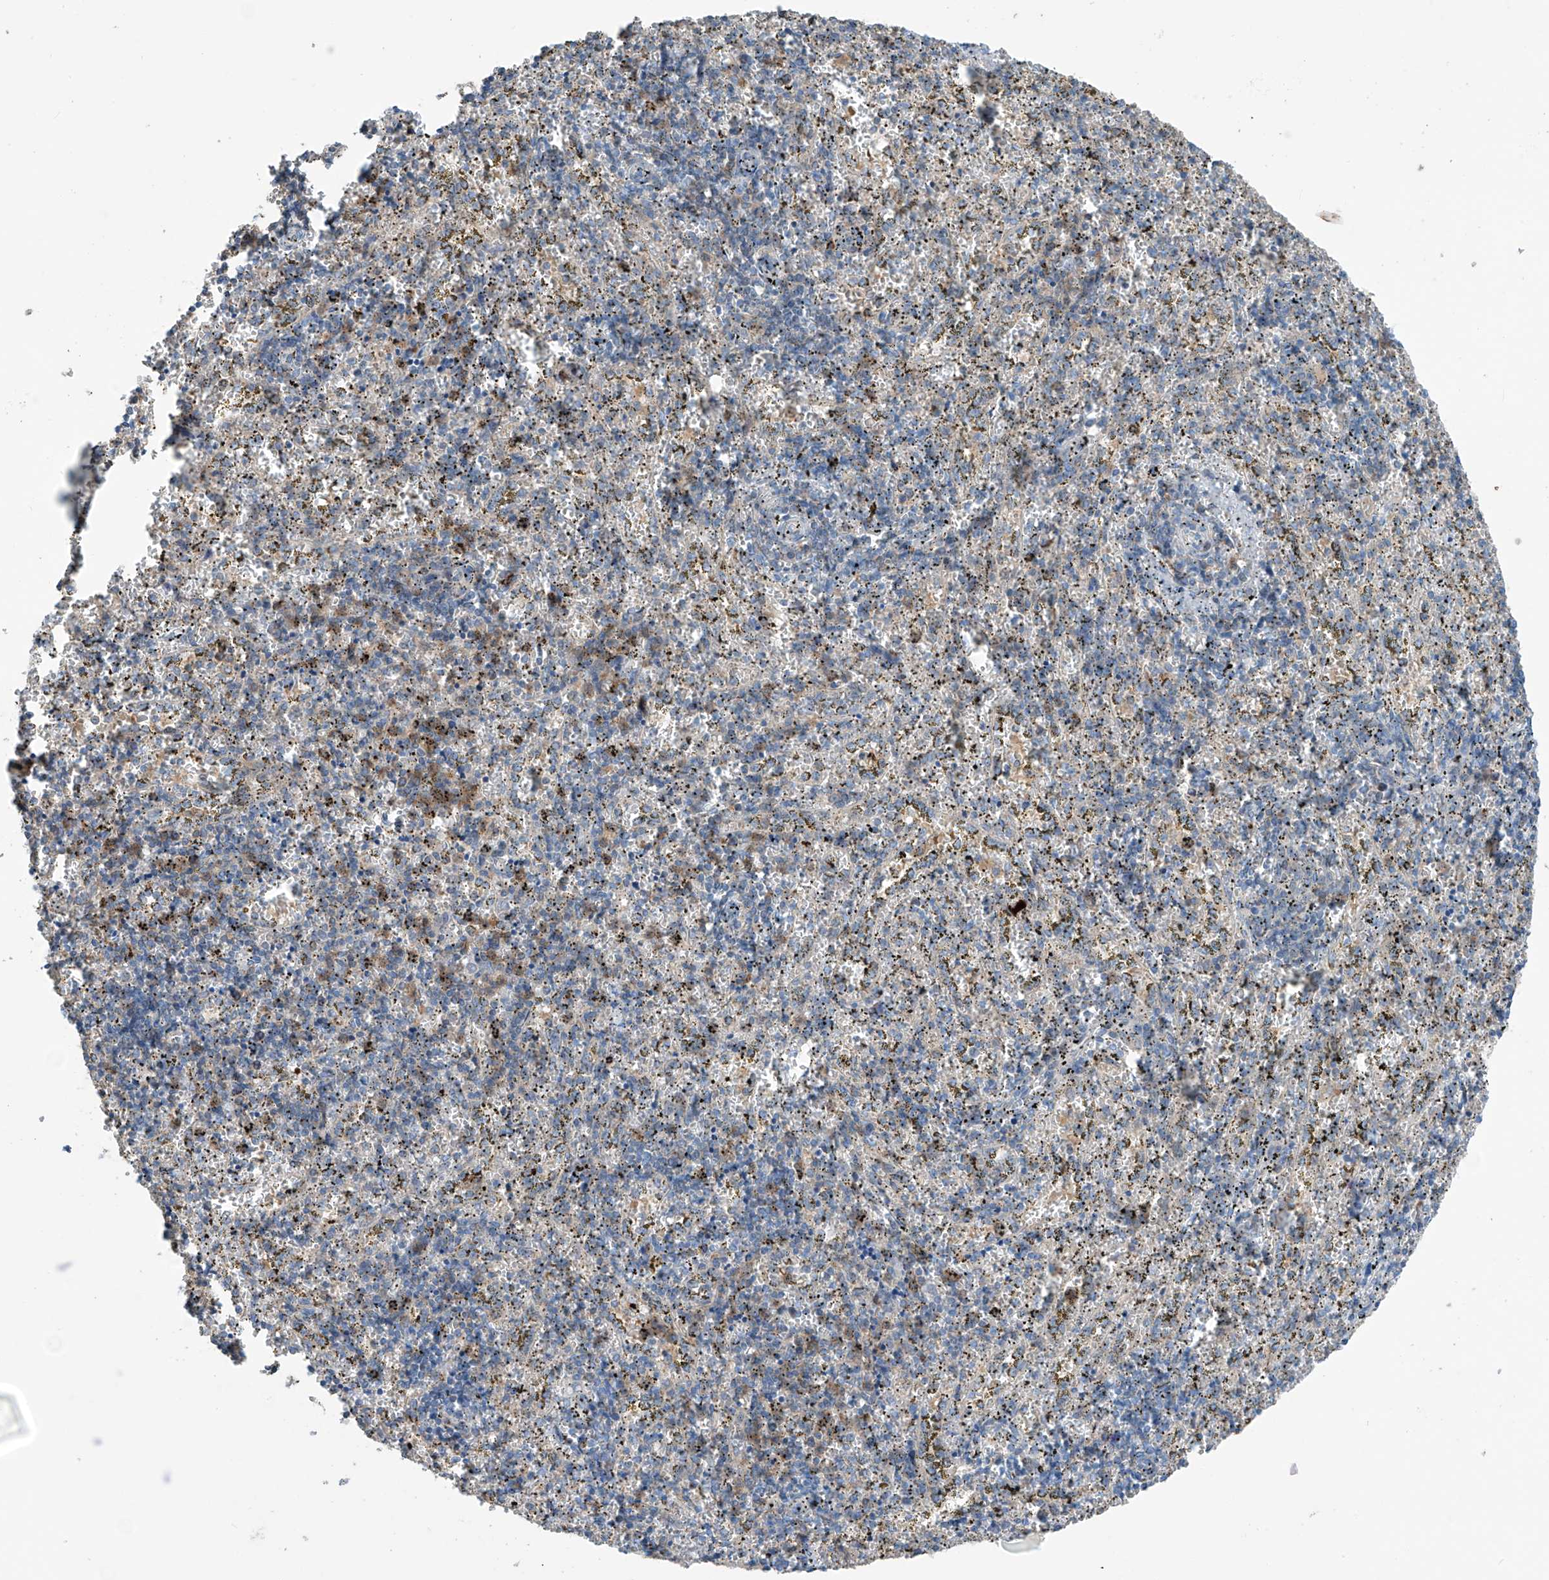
{"staining": {"intensity": "moderate", "quantity": "<25%", "location": "cytoplasmic/membranous"}, "tissue": "spleen", "cell_type": "Cells in red pulp", "image_type": "normal", "snomed": [{"axis": "morphology", "description": "Normal tissue, NOS"}, {"axis": "topography", "description": "Spleen"}], "caption": "This image displays benign spleen stained with immunohistochemistry (IHC) to label a protein in brown. The cytoplasmic/membranous of cells in red pulp show moderate positivity for the protein. Nuclei are counter-stained blue.", "gene": "SAMD3", "patient": {"sex": "male", "age": 11}}